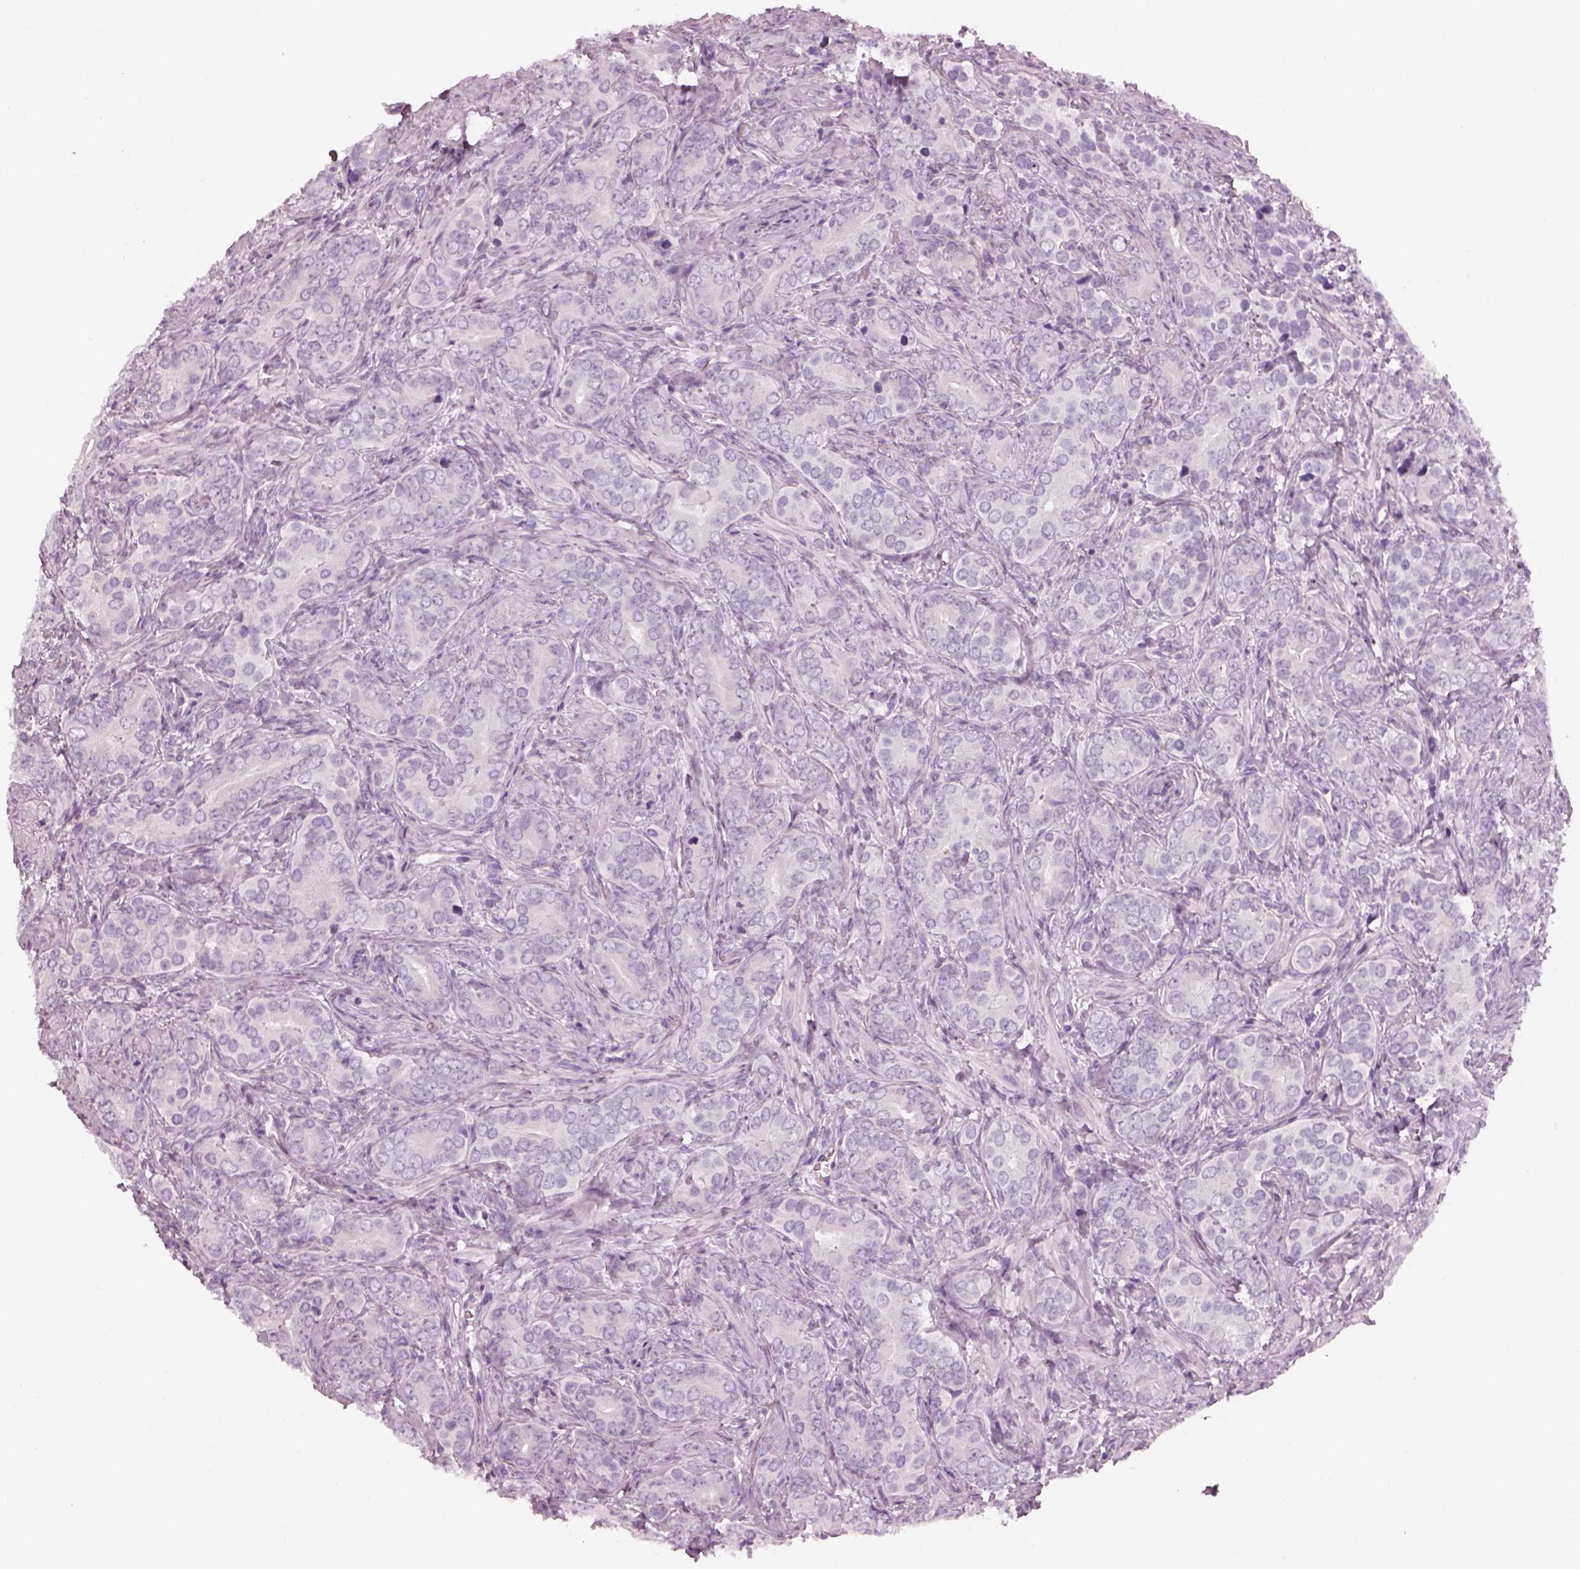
{"staining": {"intensity": "negative", "quantity": "none", "location": "none"}, "tissue": "prostate cancer", "cell_type": "Tumor cells", "image_type": "cancer", "snomed": [{"axis": "morphology", "description": "Adenocarcinoma, High grade"}, {"axis": "topography", "description": "Prostate"}], "caption": "High magnification brightfield microscopy of prostate cancer (adenocarcinoma (high-grade)) stained with DAB (3,3'-diaminobenzidine) (brown) and counterstained with hematoxylin (blue): tumor cells show no significant staining.", "gene": "PDC", "patient": {"sex": "male", "age": 84}}